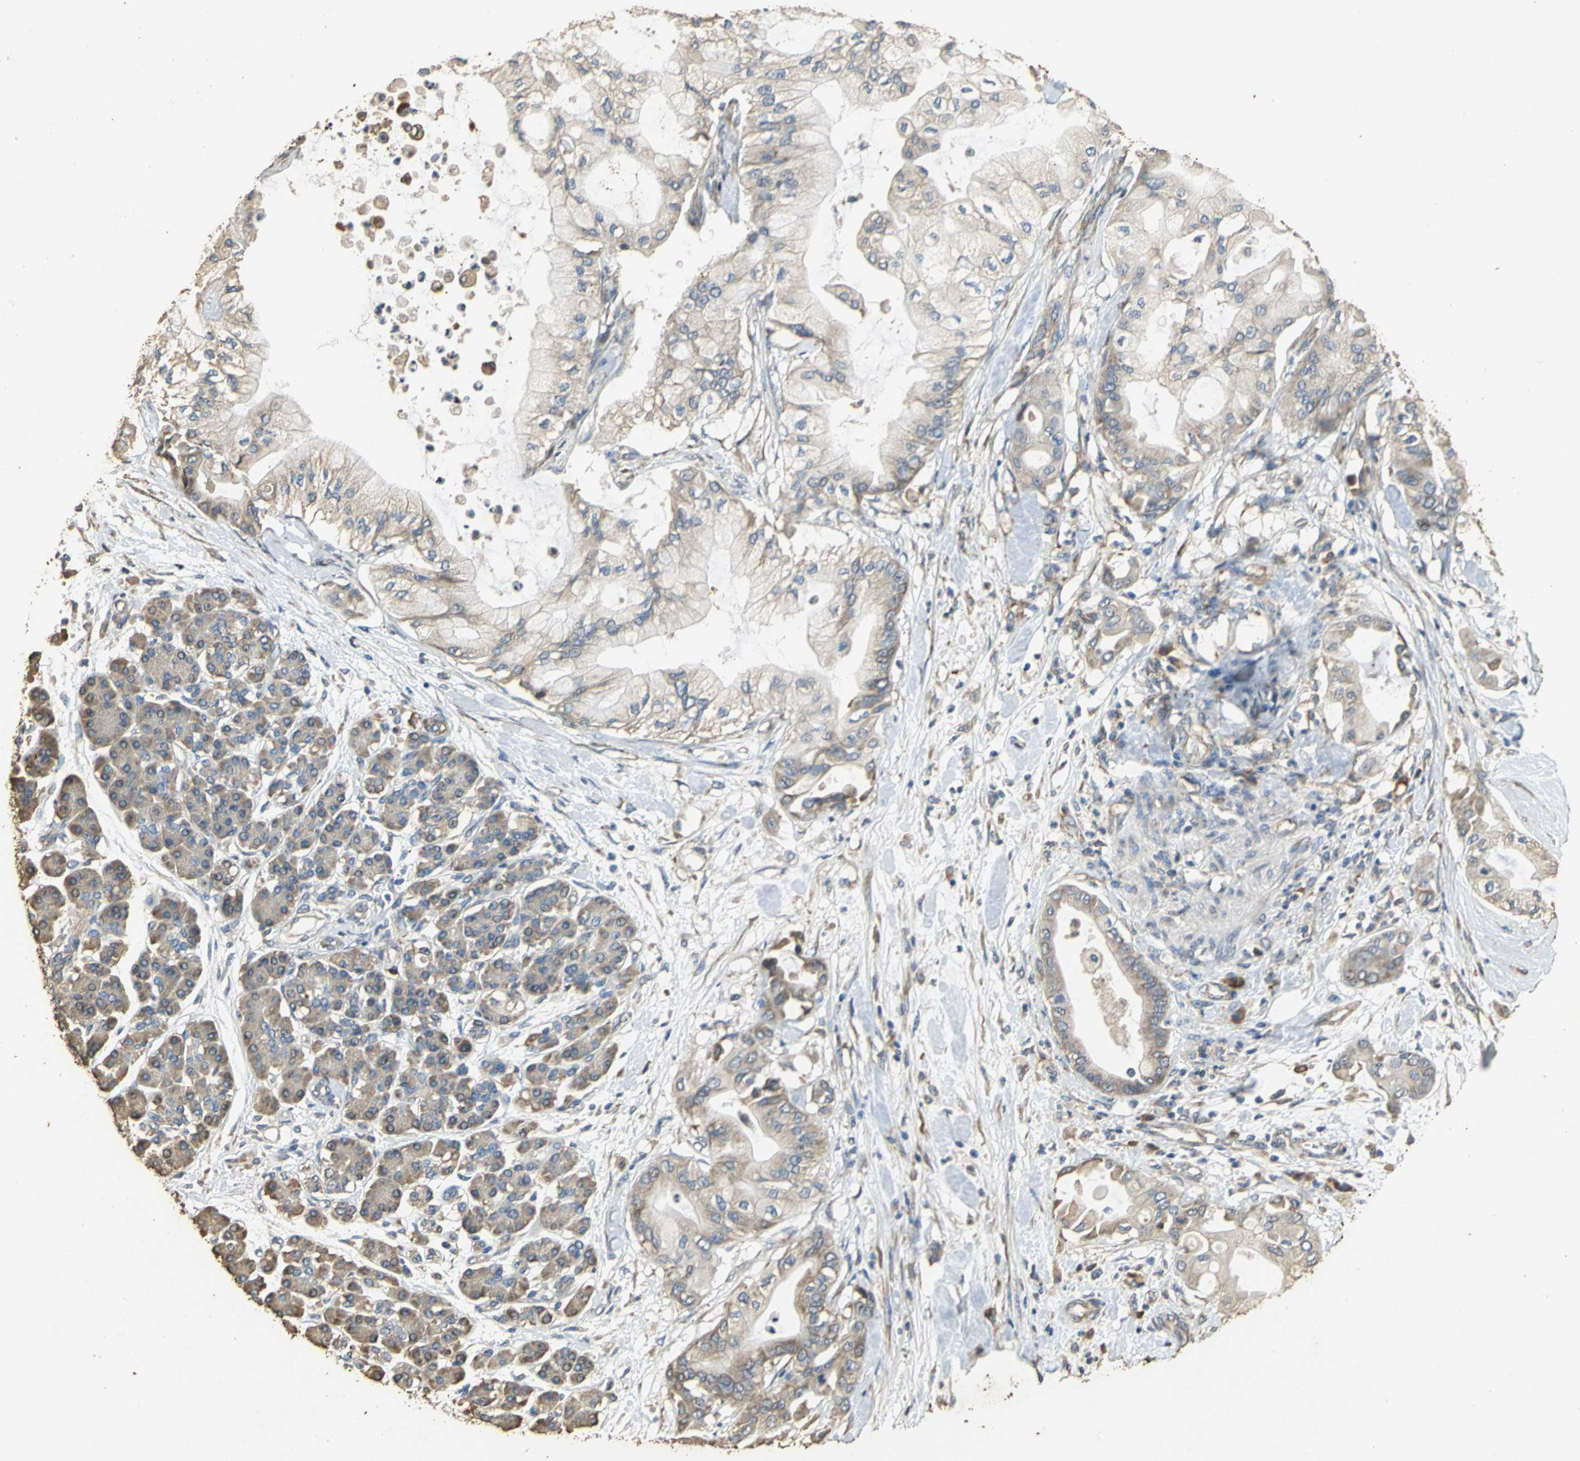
{"staining": {"intensity": "weak", "quantity": ">75%", "location": "cytoplasmic/membranous"}, "tissue": "pancreatic cancer", "cell_type": "Tumor cells", "image_type": "cancer", "snomed": [{"axis": "morphology", "description": "Adenocarcinoma, NOS"}, {"axis": "morphology", "description": "Adenocarcinoma, metastatic, NOS"}, {"axis": "topography", "description": "Lymph node"}, {"axis": "topography", "description": "Pancreas"}, {"axis": "topography", "description": "Duodenum"}], "caption": "Protein analysis of pancreatic cancer tissue displays weak cytoplasmic/membranous positivity in about >75% of tumor cells.", "gene": "ACSL4", "patient": {"sex": "female", "age": 64}}